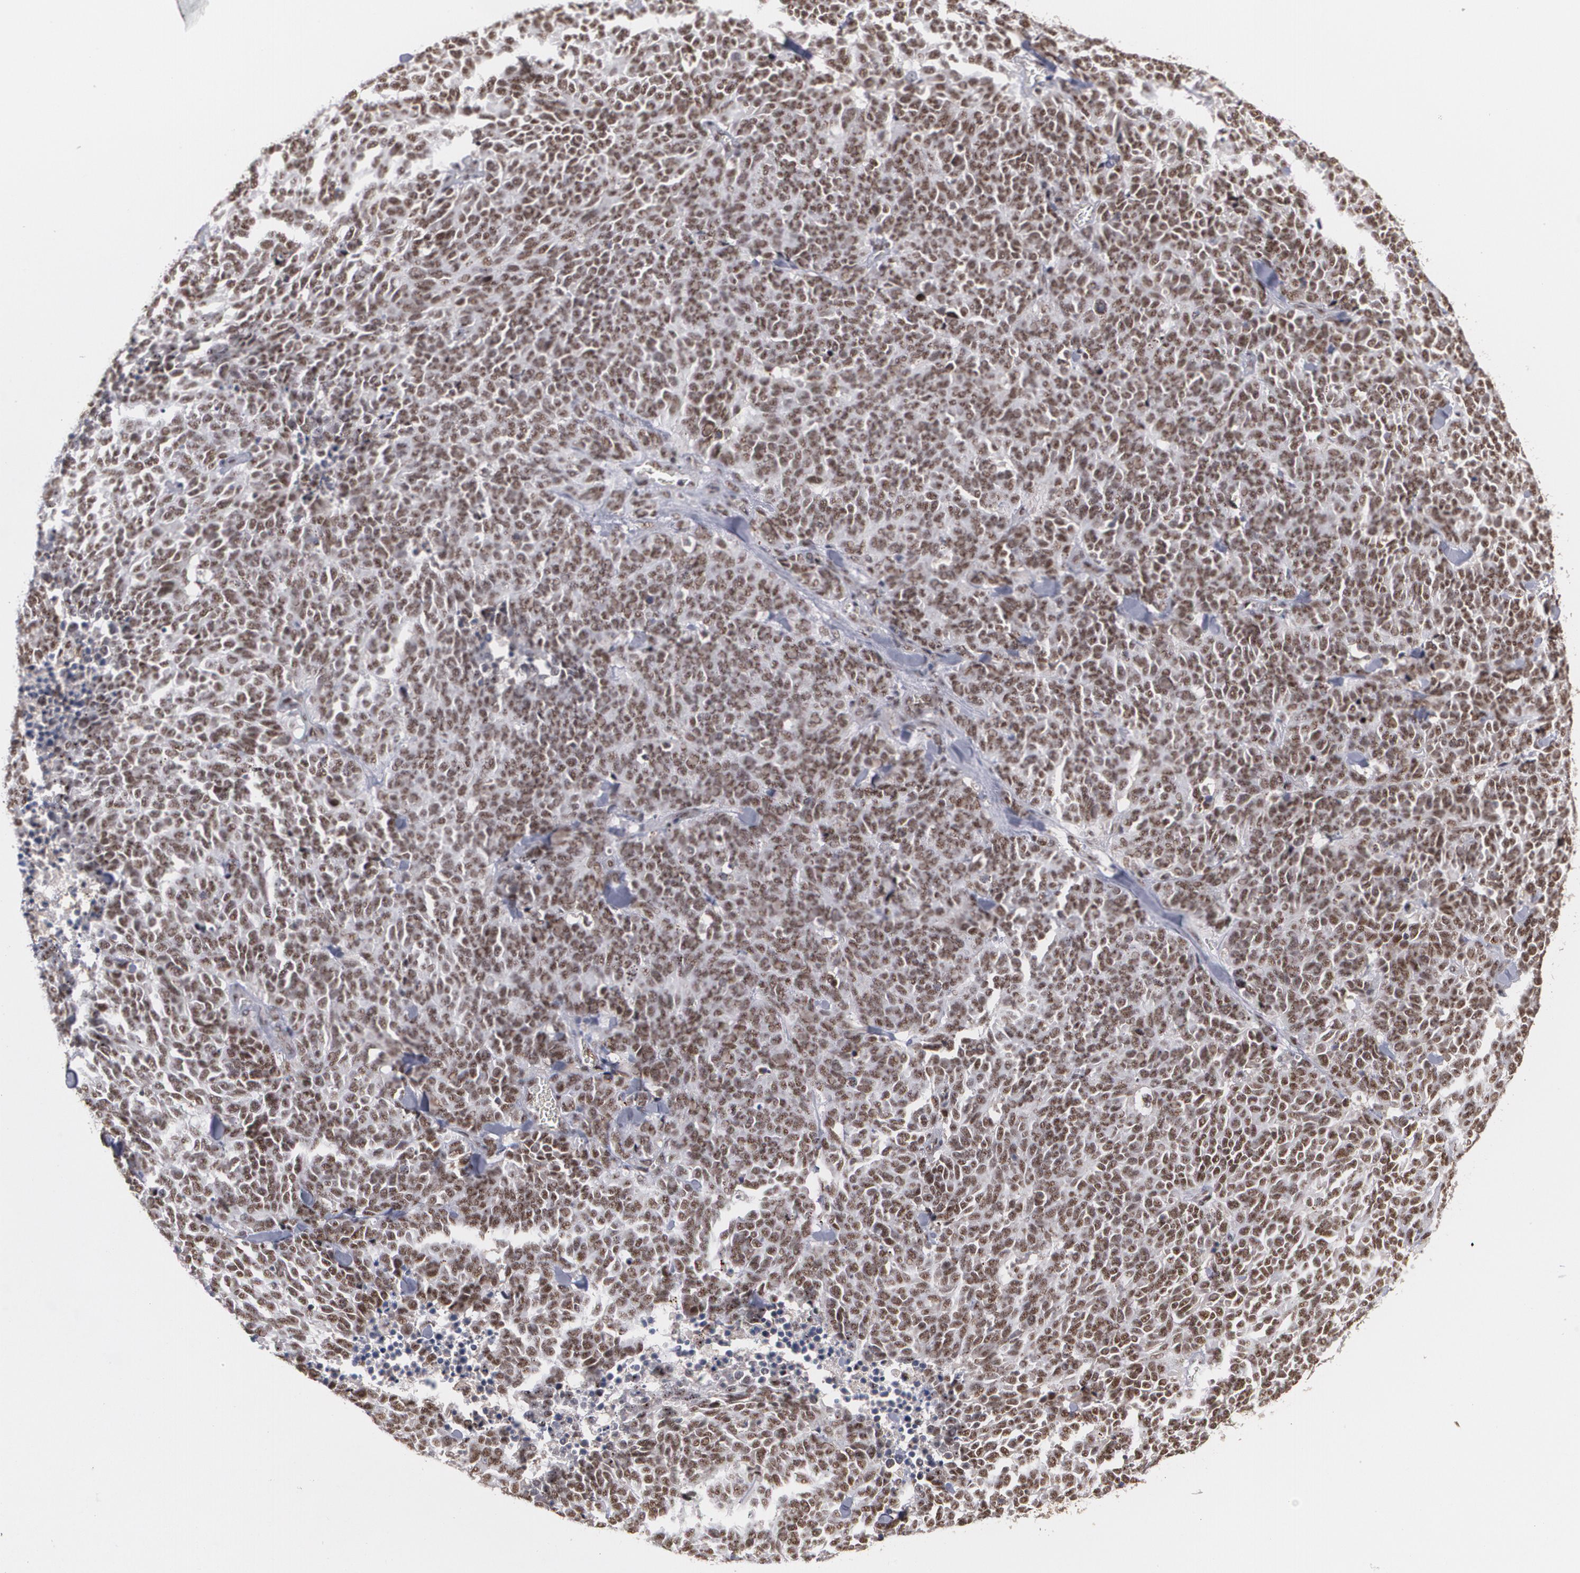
{"staining": {"intensity": "moderate", "quantity": ">75%", "location": "nuclear"}, "tissue": "lung cancer", "cell_type": "Tumor cells", "image_type": "cancer", "snomed": [{"axis": "morphology", "description": "Neoplasm, malignant, NOS"}, {"axis": "topography", "description": "Lung"}], "caption": "Protein expression analysis of lung malignant neoplasm reveals moderate nuclear positivity in about >75% of tumor cells.", "gene": "ZNF234", "patient": {"sex": "female", "age": 58}}